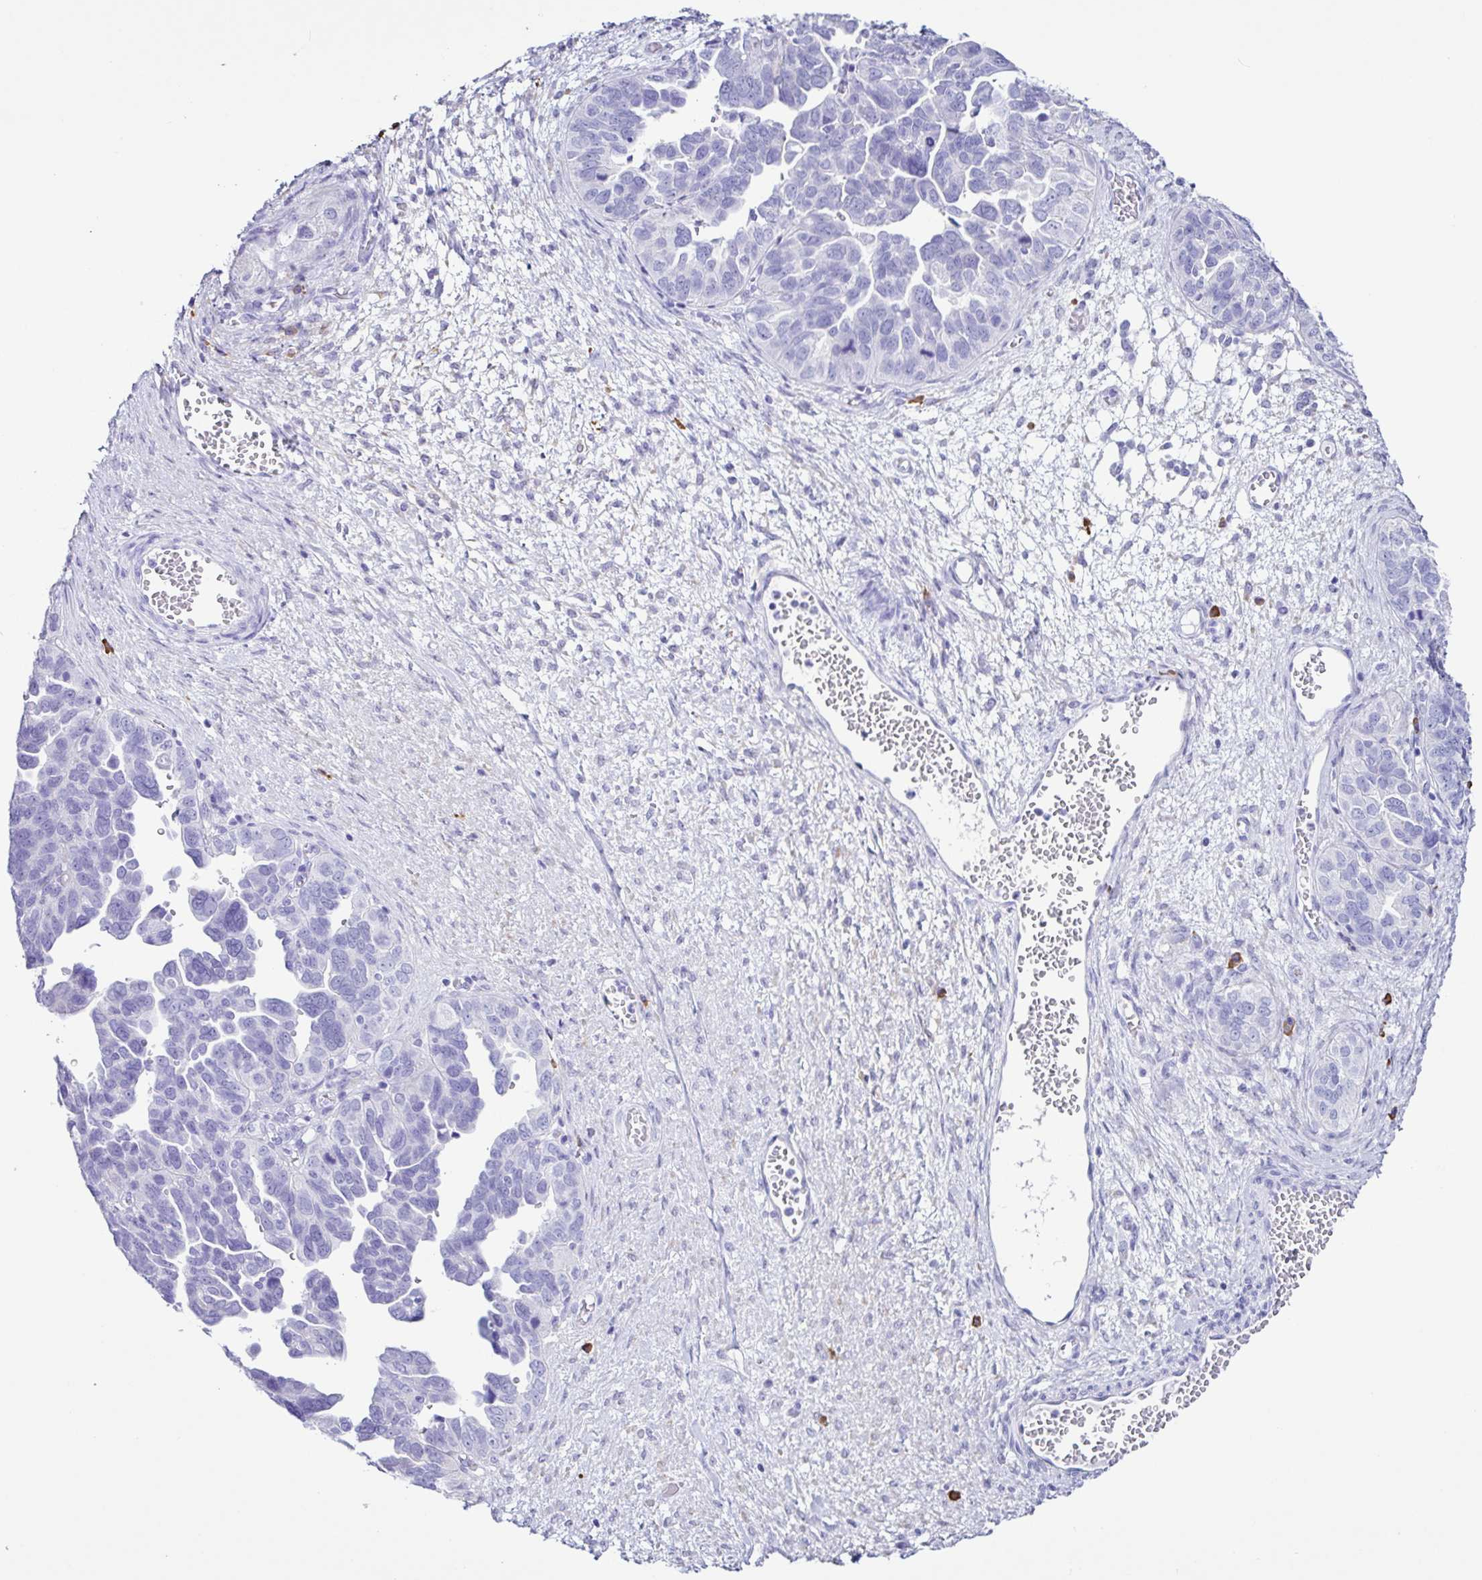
{"staining": {"intensity": "negative", "quantity": "none", "location": "none"}, "tissue": "ovarian cancer", "cell_type": "Tumor cells", "image_type": "cancer", "snomed": [{"axis": "morphology", "description": "Cystadenocarcinoma, serous, NOS"}, {"axis": "topography", "description": "Ovary"}], "caption": "High power microscopy photomicrograph of an immunohistochemistry (IHC) micrograph of ovarian cancer (serous cystadenocarcinoma), revealing no significant positivity in tumor cells. (DAB IHC visualized using brightfield microscopy, high magnification).", "gene": "PIGF", "patient": {"sex": "female", "age": 64}}